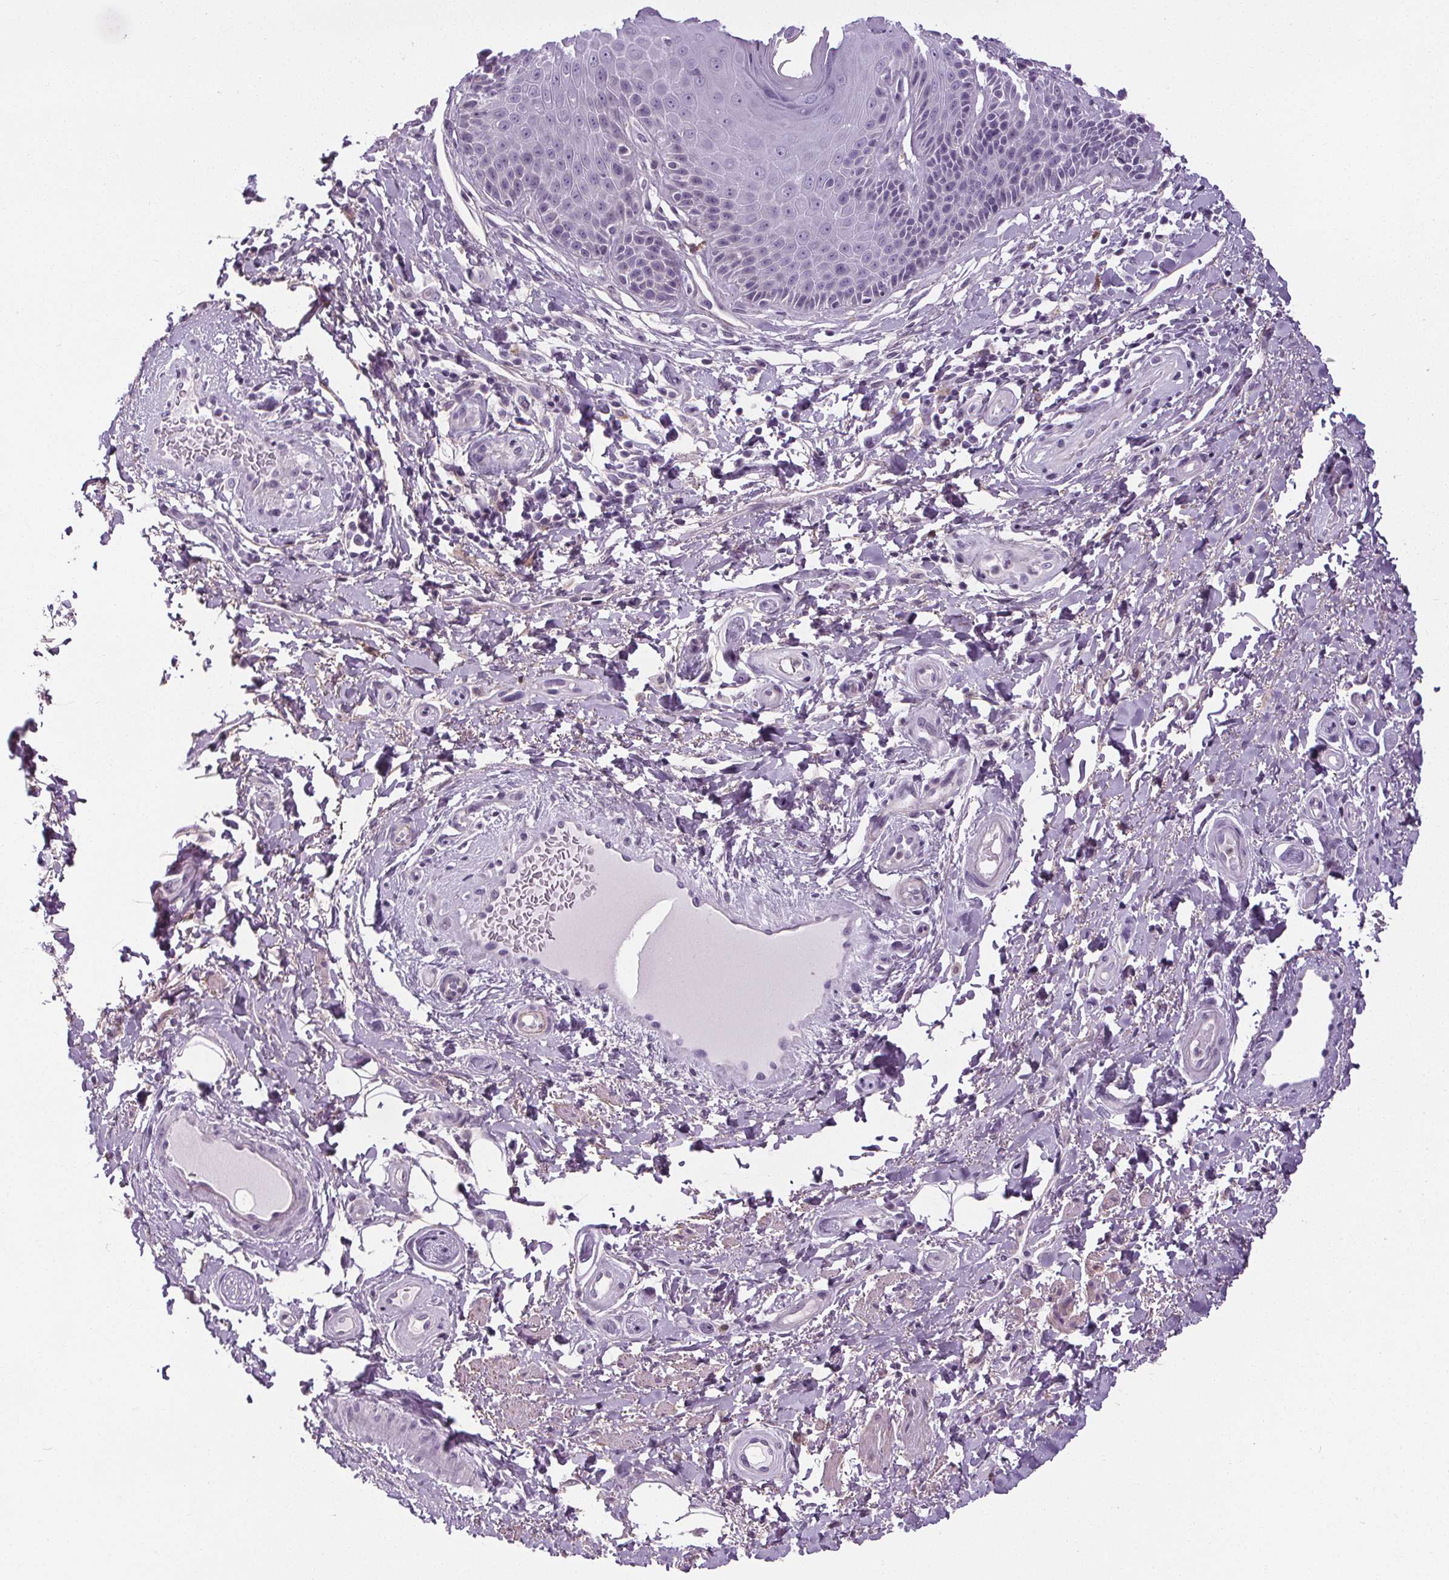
{"staining": {"intensity": "negative", "quantity": "none", "location": "none"}, "tissue": "skin", "cell_type": "Epidermal cells", "image_type": "normal", "snomed": [{"axis": "morphology", "description": "Normal tissue, NOS"}, {"axis": "topography", "description": "Anal"}, {"axis": "topography", "description": "Peripheral nerve tissue"}], "caption": "IHC of unremarkable skin shows no expression in epidermal cells.", "gene": "TMEM240", "patient": {"sex": "male", "age": 51}}